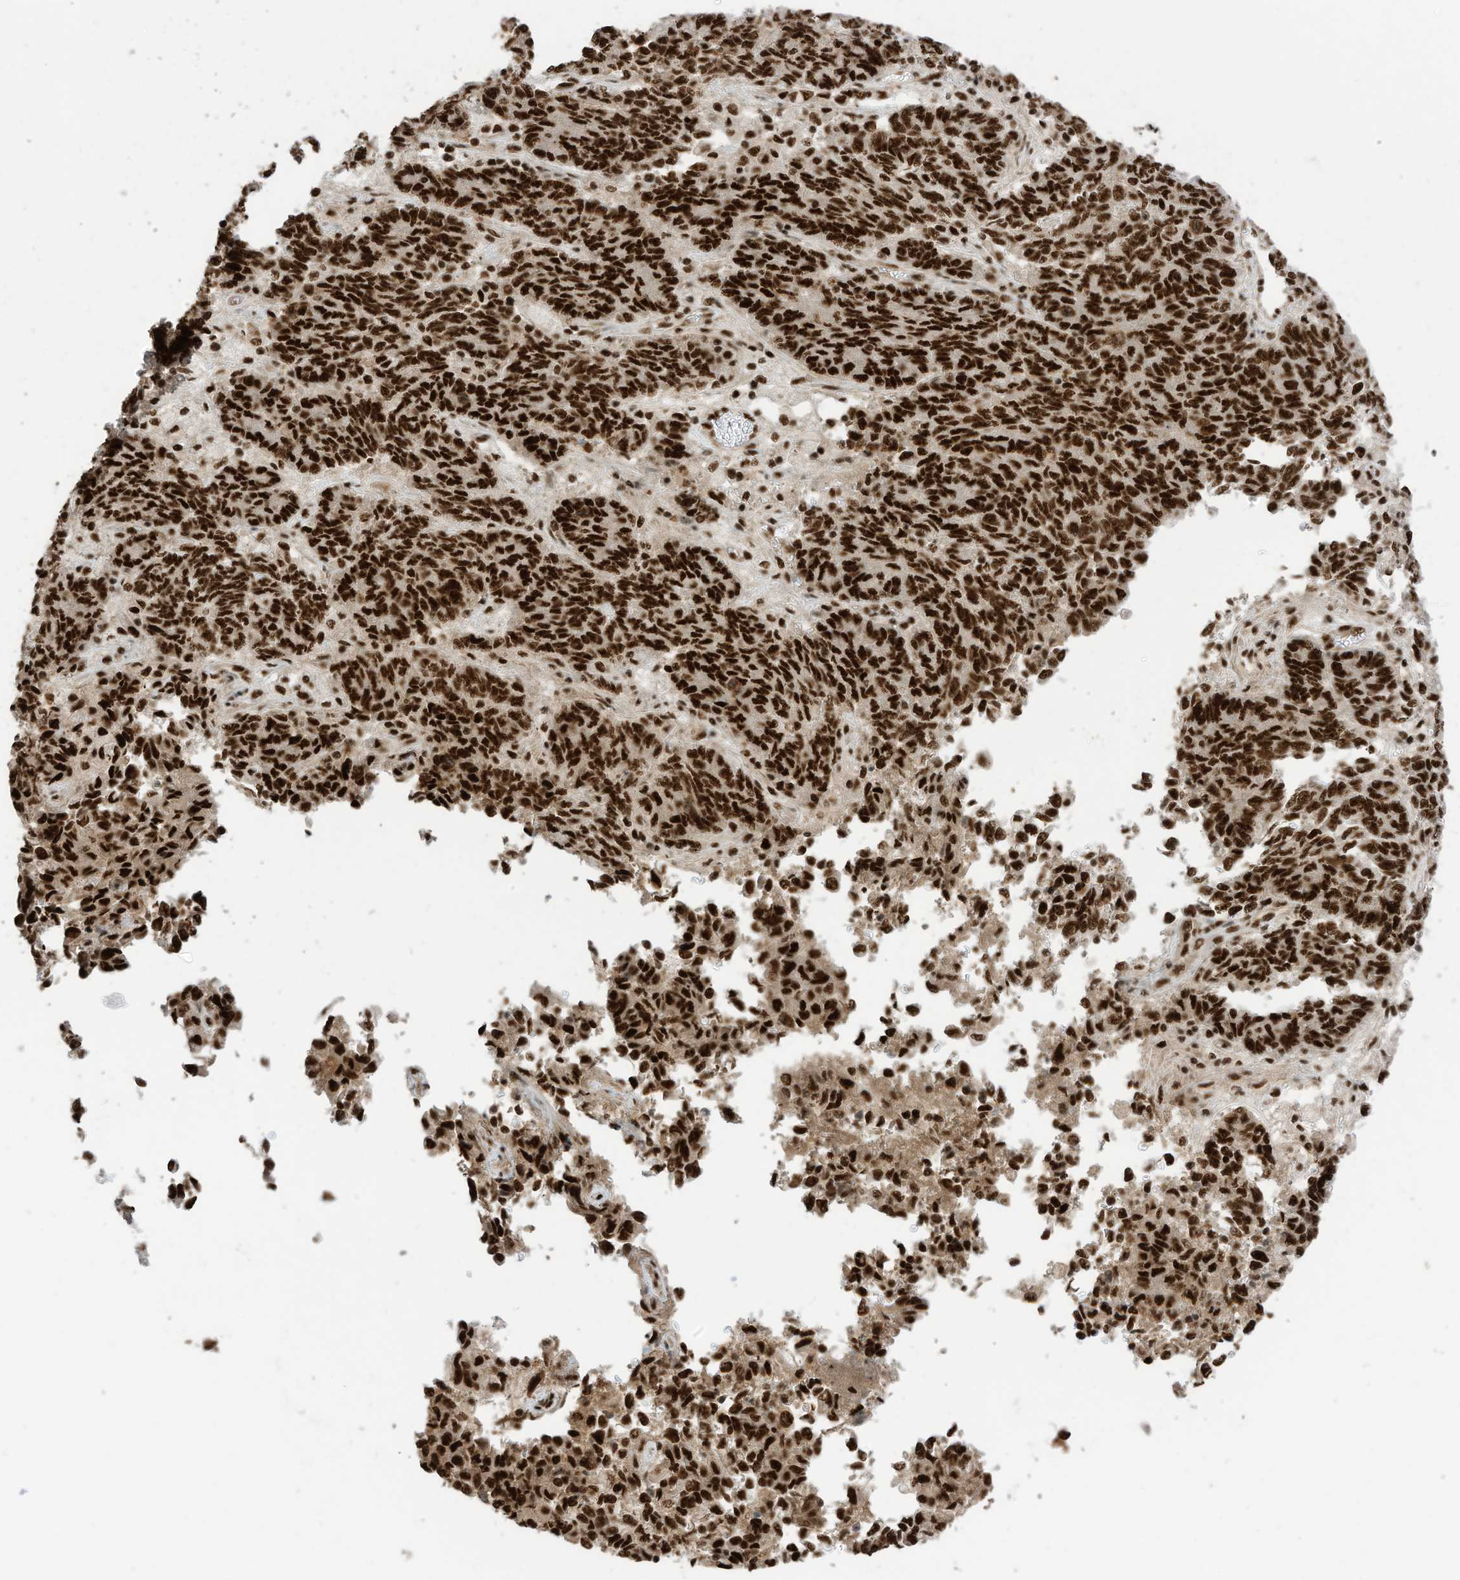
{"staining": {"intensity": "strong", "quantity": ">75%", "location": "nuclear"}, "tissue": "endometrial cancer", "cell_type": "Tumor cells", "image_type": "cancer", "snomed": [{"axis": "morphology", "description": "Adenocarcinoma, NOS"}, {"axis": "topography", "description": "Endometrium"}], "caption": "Endometrial cancer stained with a protein marker shows strong staining in tumor cells.", "gene": "SF3A3", "patient": {"sex": "female", "age": 80}}